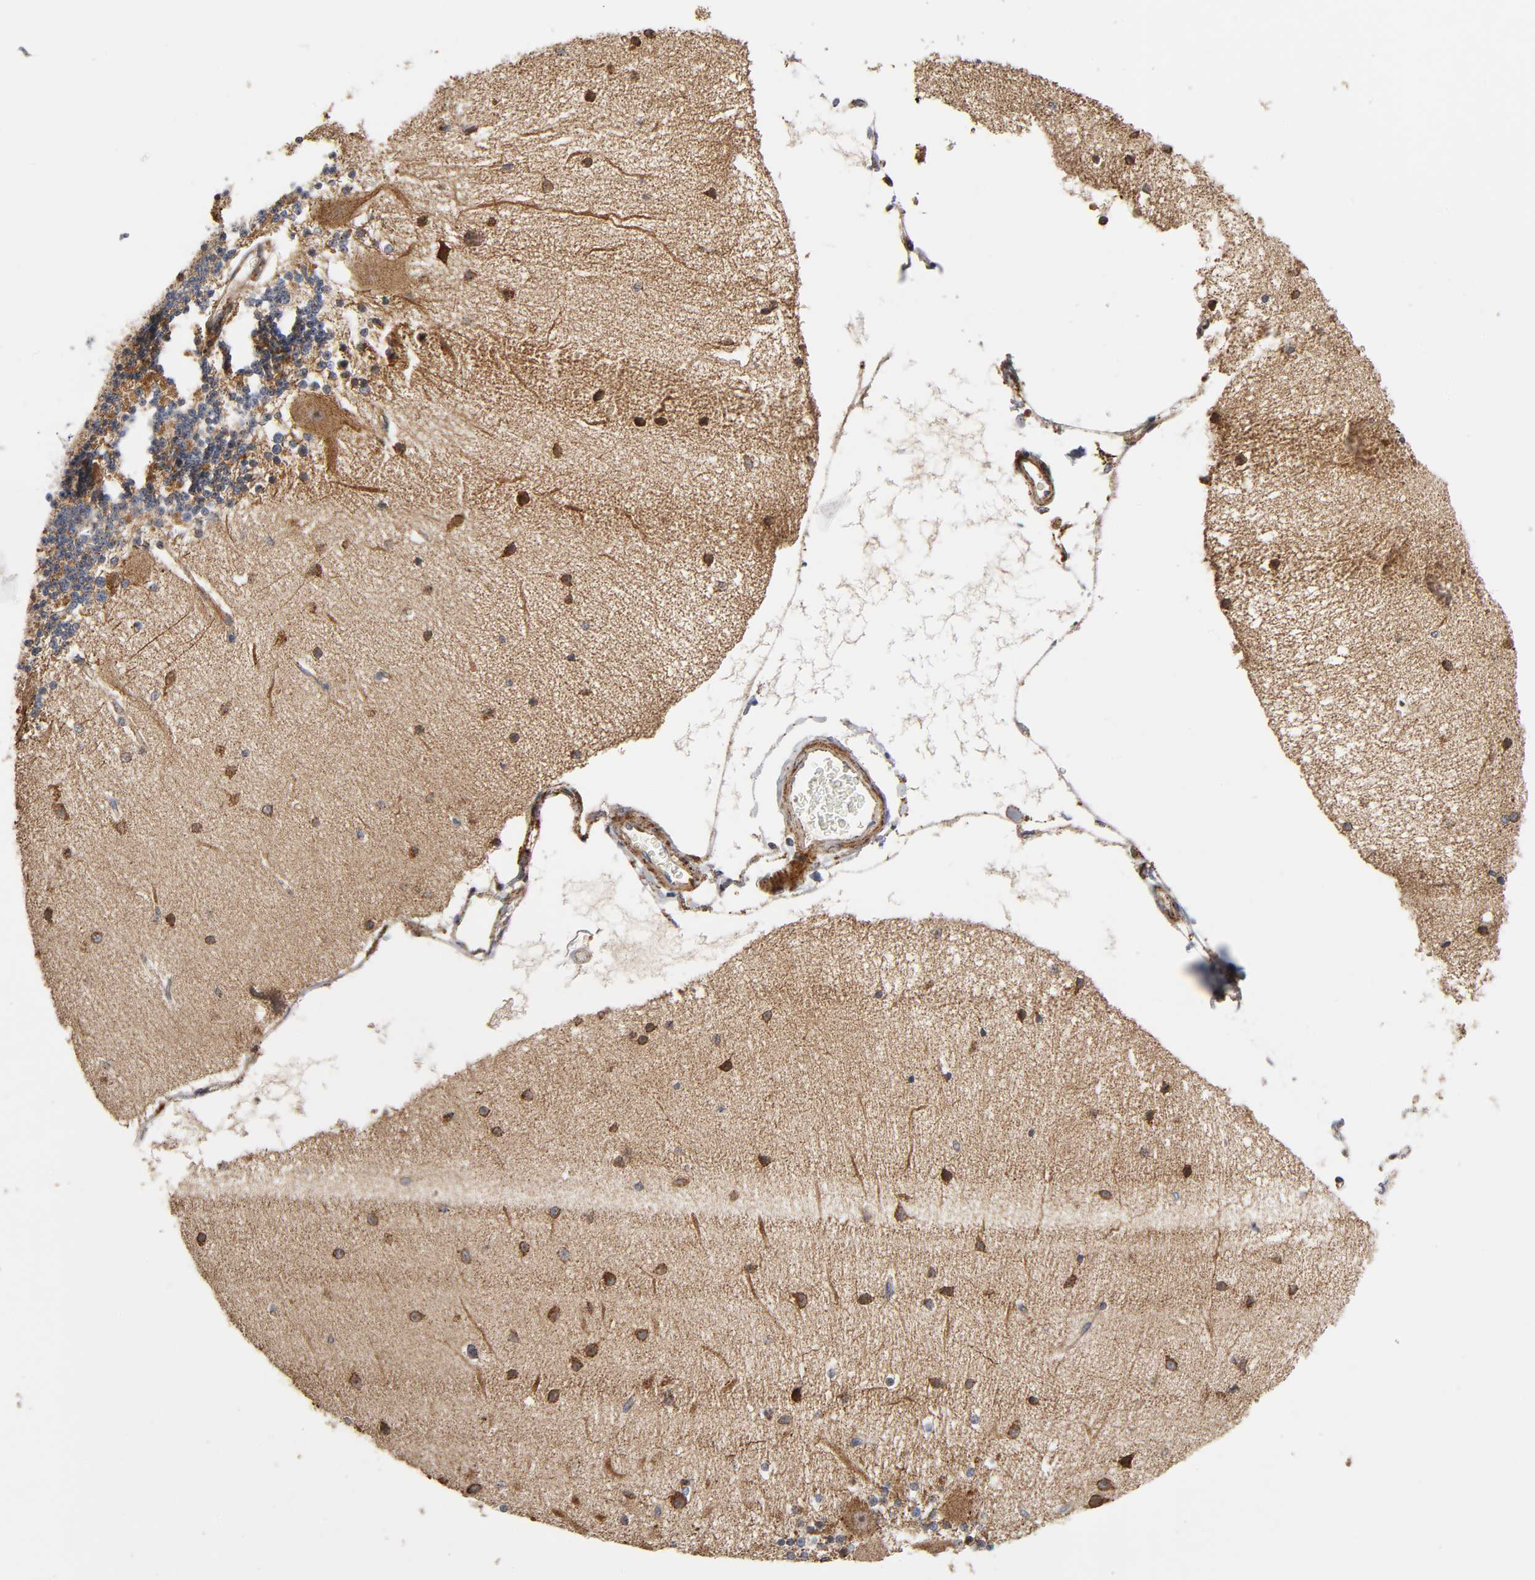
{"staining": {"intensity": "moderate", "quantity": ">75%", "location": "cytoplasmic/membranous"}, "tissue": "cerebellum", "cell_type": "Cells in granular layer", "image_type": "normal", "snomed": [{"axis": "morphology", "description": "Normal tissue, NOS"}, {"axis": "topography", "description": "Cerebellum"}], "caption": "Cells in granular layer display moderate cytoplasmic/membranous staining in about >75% of cells in normal cerebellum.", "gene": "MAP3K1", "patient": {"sex": "female", "age": 54}}